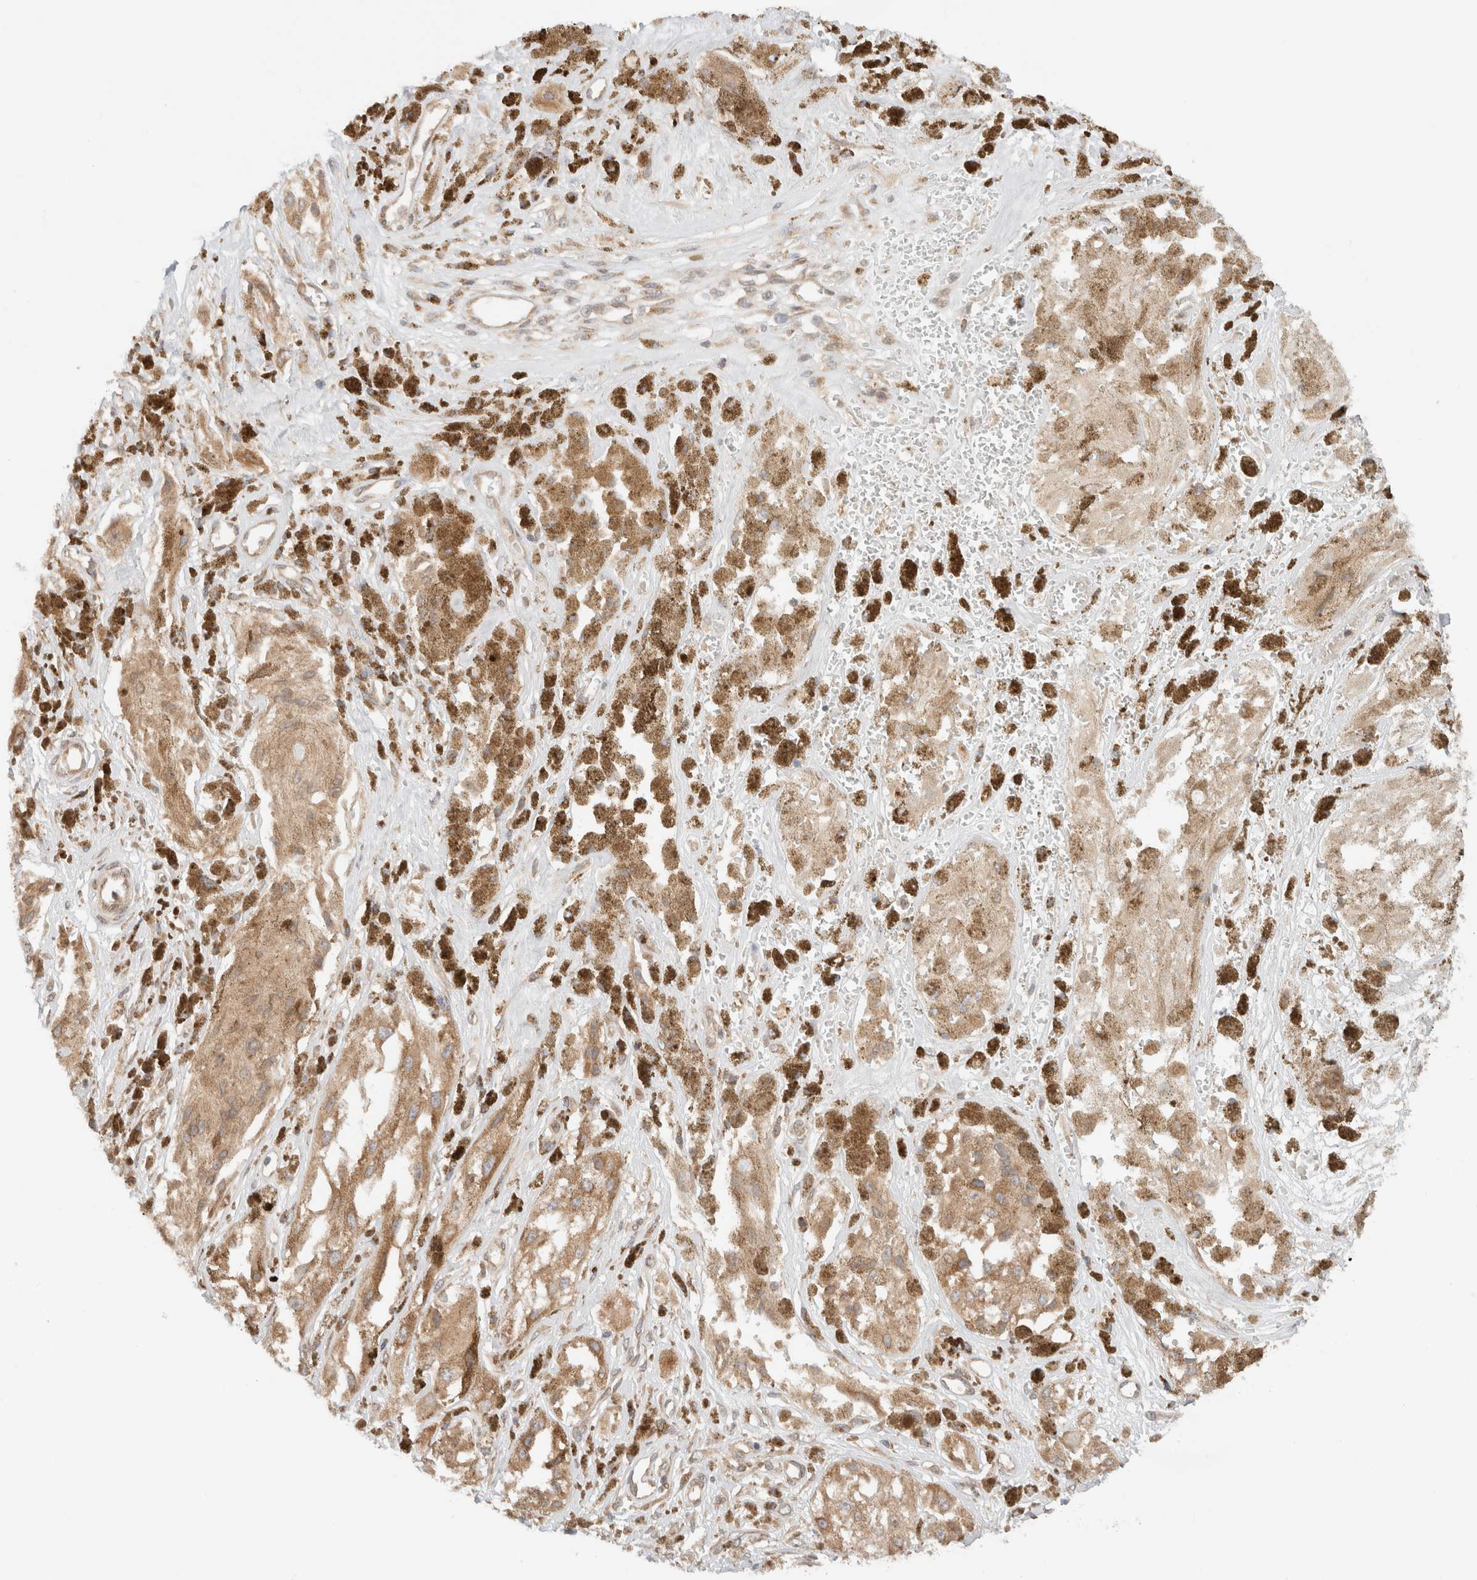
{"staining": {"intensity": "moderate", "quantity": ">75%", "location": "cytoplasmic/membranous"}, "tissue": "melanoma", "cell_type": "Tumor cells", "image_type": "cancer", "snomed": [{"axis": "morphology", "description": "Malignant melanoma, NOS"}, {"axis": "topography", "description": "Skin"}], "caption": "Malignant melanoma stained for a protein (brown) shows moderate cytoplasmic/membranous positive staining in approximately >75% of tumor cells.", "gene": "ARFGEF2", "patient": {"sex": "male", "age": 88}}